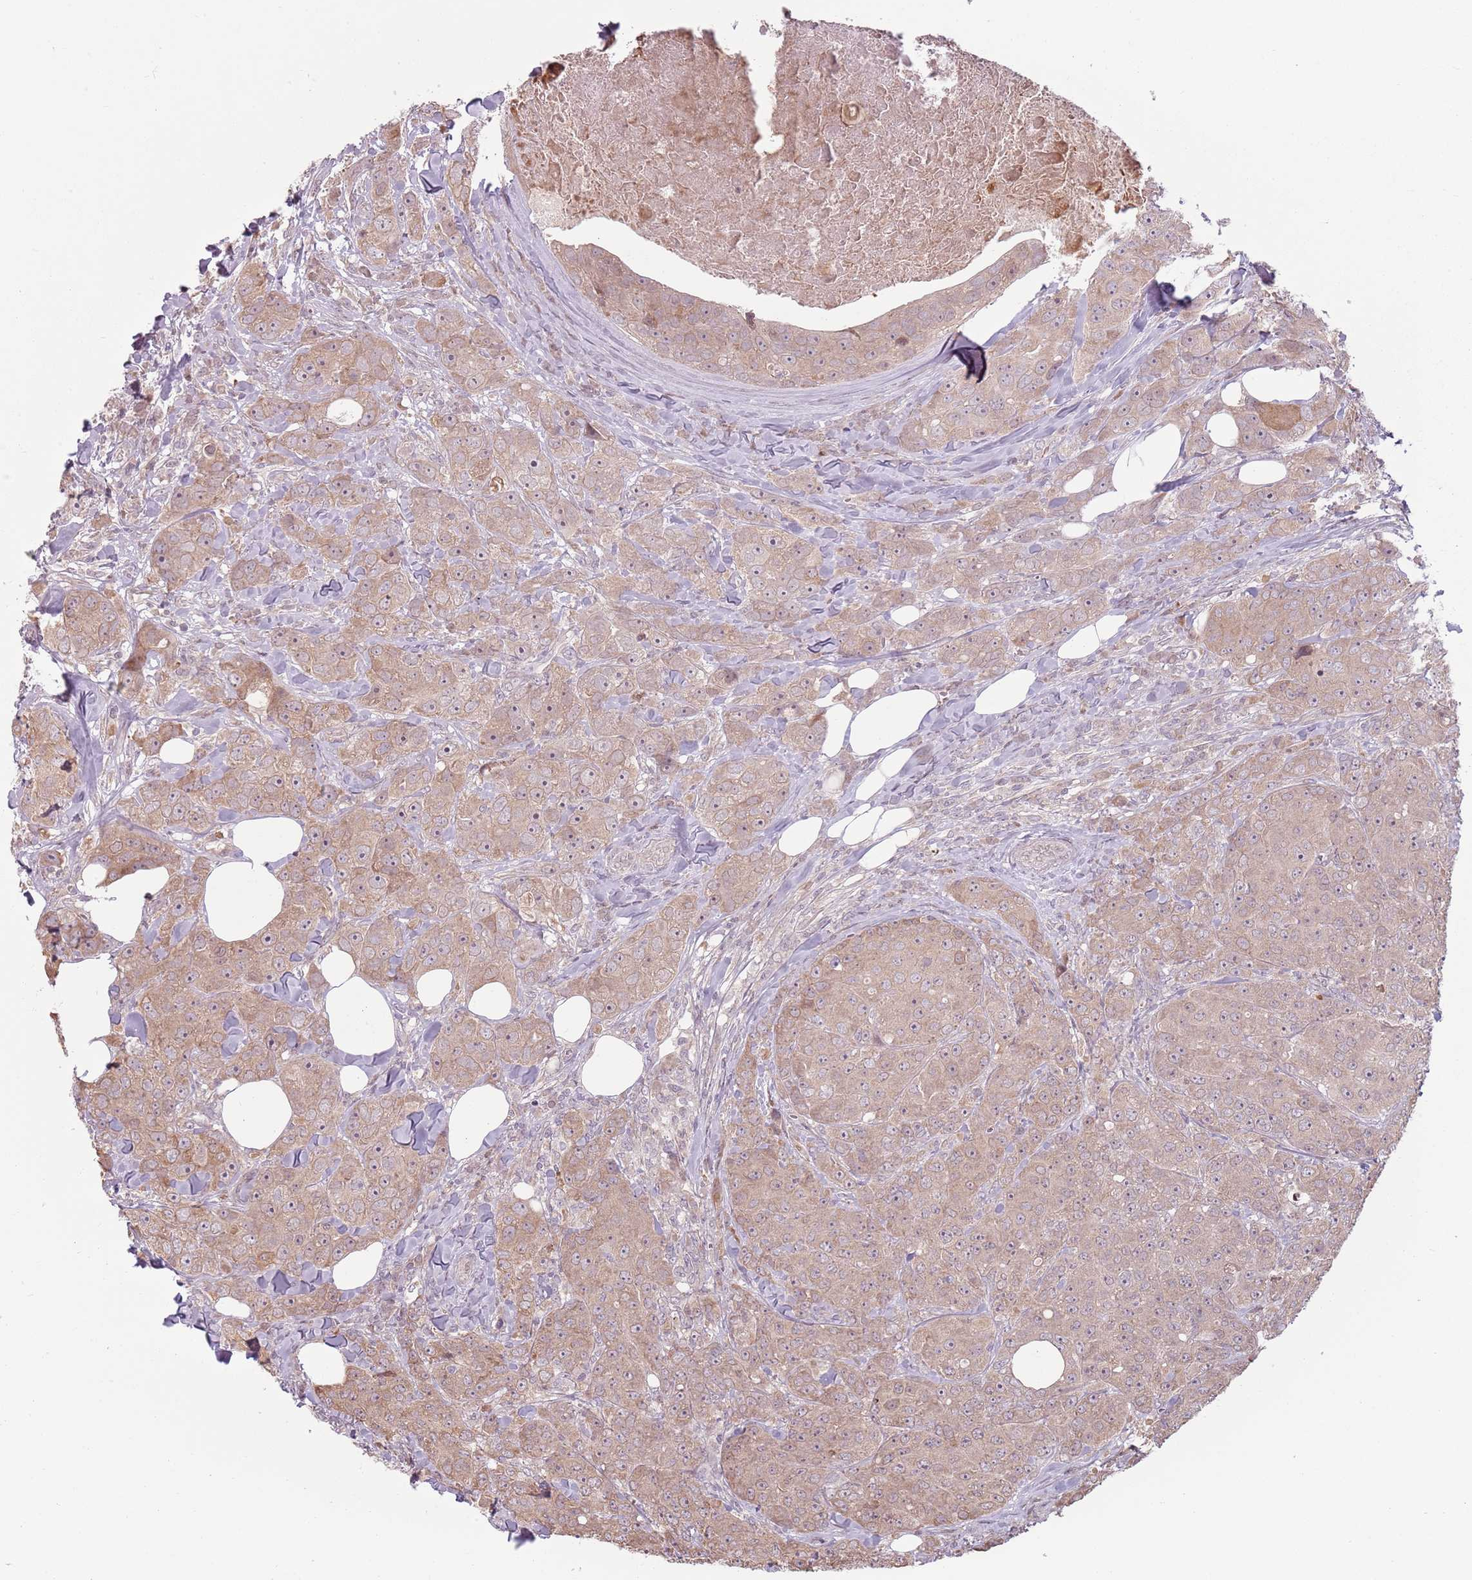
{"staining": {"intensity": "weak", "quantity": ">75%", "location": "cytoplasmic/membranous,nuclear"}, "tissue": "breast cancer", "cell_type": "Tumor cells", "image_type": "cancer", "snomed": [{"axis": "morphology", "description": "Duct carcinoma"}, {"axis": "topography", "description": "Breast"}], "caption": "Immunohistochemical staining of breast cancer (infiltrating ductal carcinoma) demonstrates low levels of weak cytoplasmic/membranous and nuclear protein staining in approximately >75% of tumor cells.", "gene": "ADGRG1", "patient": {"sex": "female", "age": 43}}